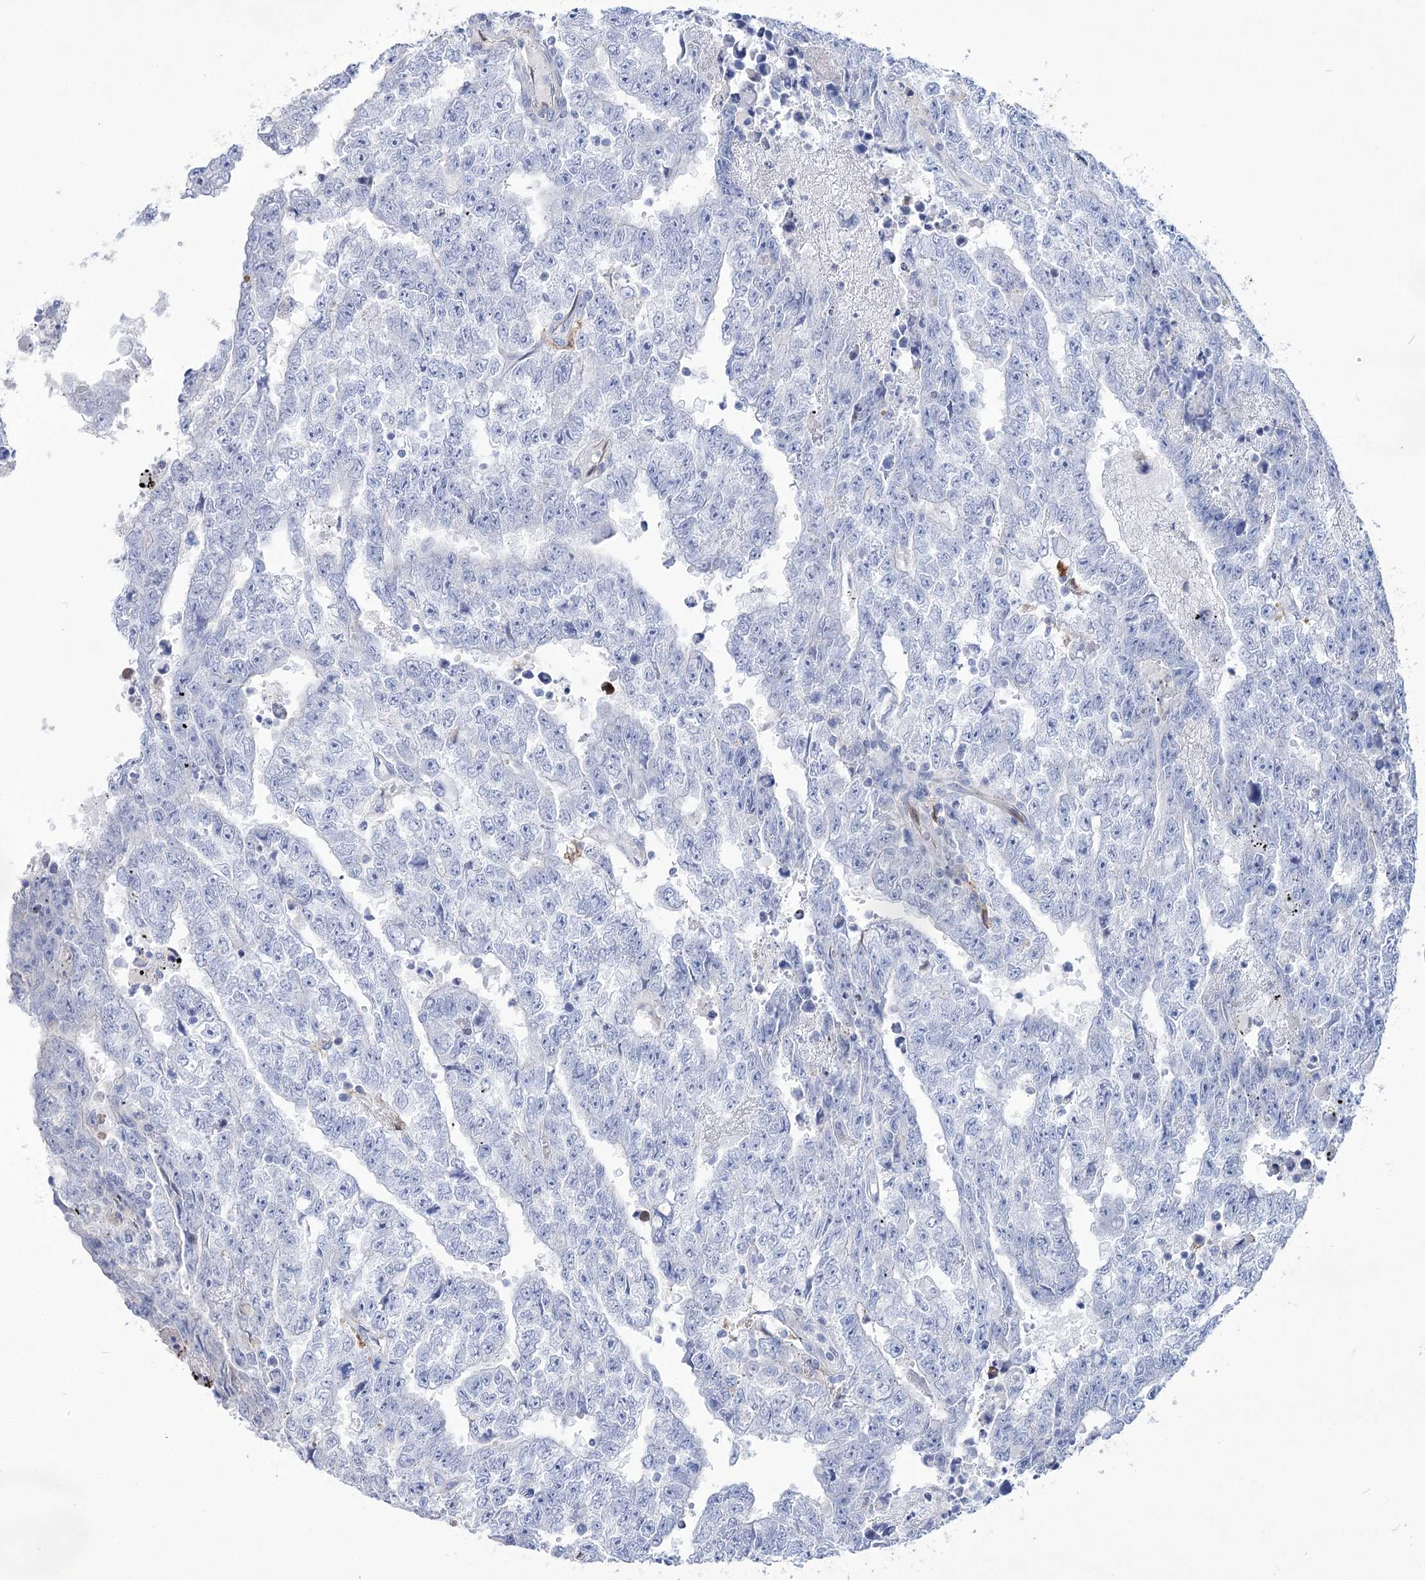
{"staining": {"intensity": "negative", "quantity": "none", "location": "none"}, "tissue": "testis cancer", "cell_type": "Tumor cells", "image_type": "cancer", "snomed": [{"axis": "morphology", "description": "Carcinoma, Embryonal, NOS"}, {"axis": "topography", "description": "Testis"}], "caption": "A photomicrograph of human testis cancer is negative for staining in tumor cells.", "gene": "PCDHA1", "patient": {"sex": "male", "age": 25}}